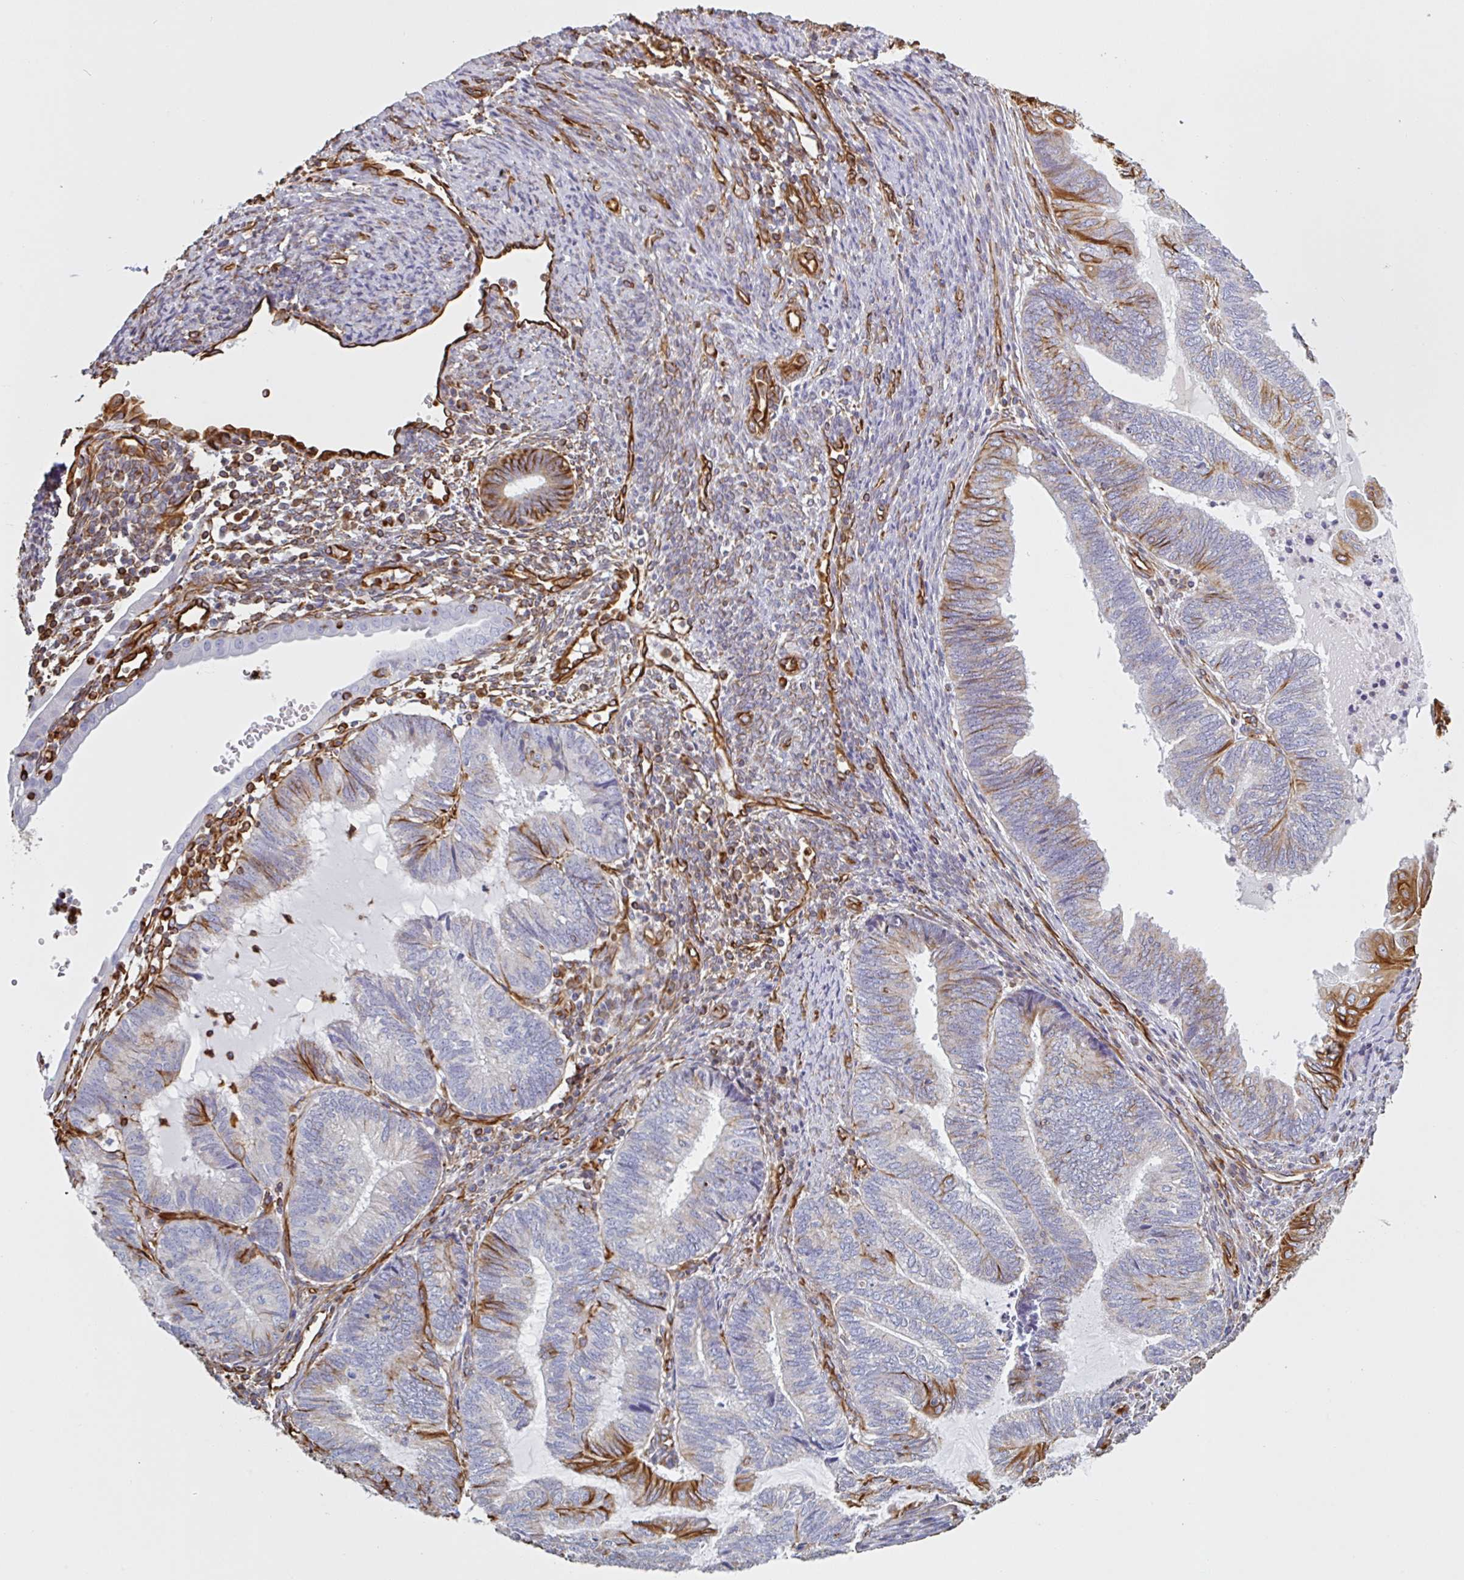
{"staining": {"intensity": "strong", "quantity": "<25%", "location": "cytoplasmic/membranous"}, "tissue": "endometrial cancer", "cell_type": "Tumor cells", "image_type": "cancer", "snomed": [{"axis": "morphology", "description": "Adenocarcinoma, NOS"}, {"axis": "topography", "description": "Uterus"}, {"axis": "topography", "description": "Endometrium"}], "caption": "Protein staining reveals strong cytoplasmic/membranous expression in approximately <25% of tumor cells in endometrial adenocarcinoma.", "gene": "PPFIA1", "patient": {"sex": "female", "age": 70}}